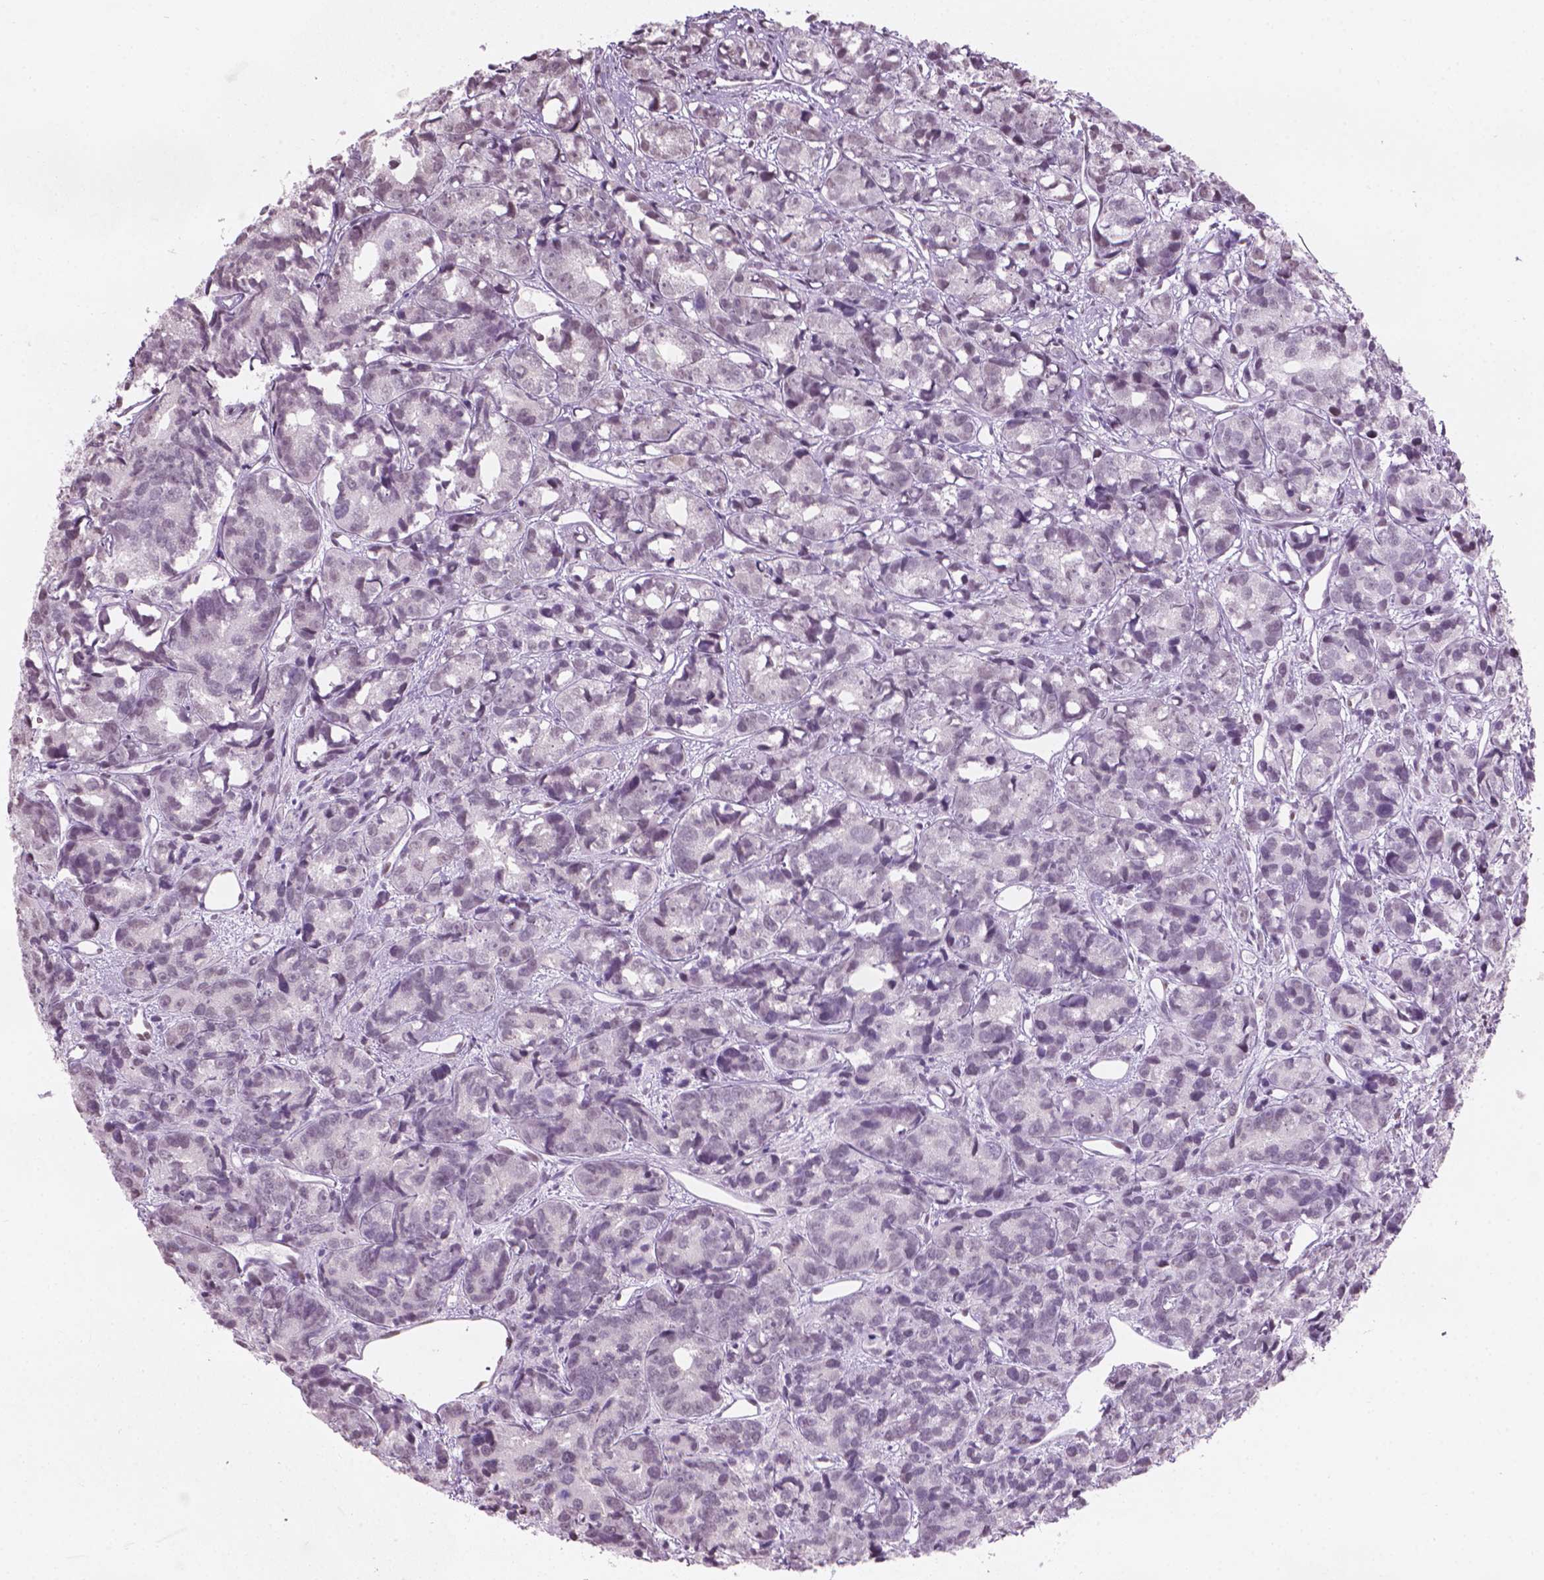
{"staining": {"intensity": "weak", "quantity": "<25%", "location": "nuclear"}, "tissue": "prostate cancer", "cell_type": "Tumor cells", "image_type": "cancer", "snomed": [{"axis": "morphology", "description": "Adenocarcinoma, High grade"}, {"axis": "topography", "description": "Prostate"}], "caption": "Immunohistochemical staining of prostate cancer (high-grade adenocarcinoma) shows no significant staining in tumor cells. (IHC, brightfield microscopy, high magnification).", "gene": "PIAS2", "patient": {"sex": "male", "age": 77}}